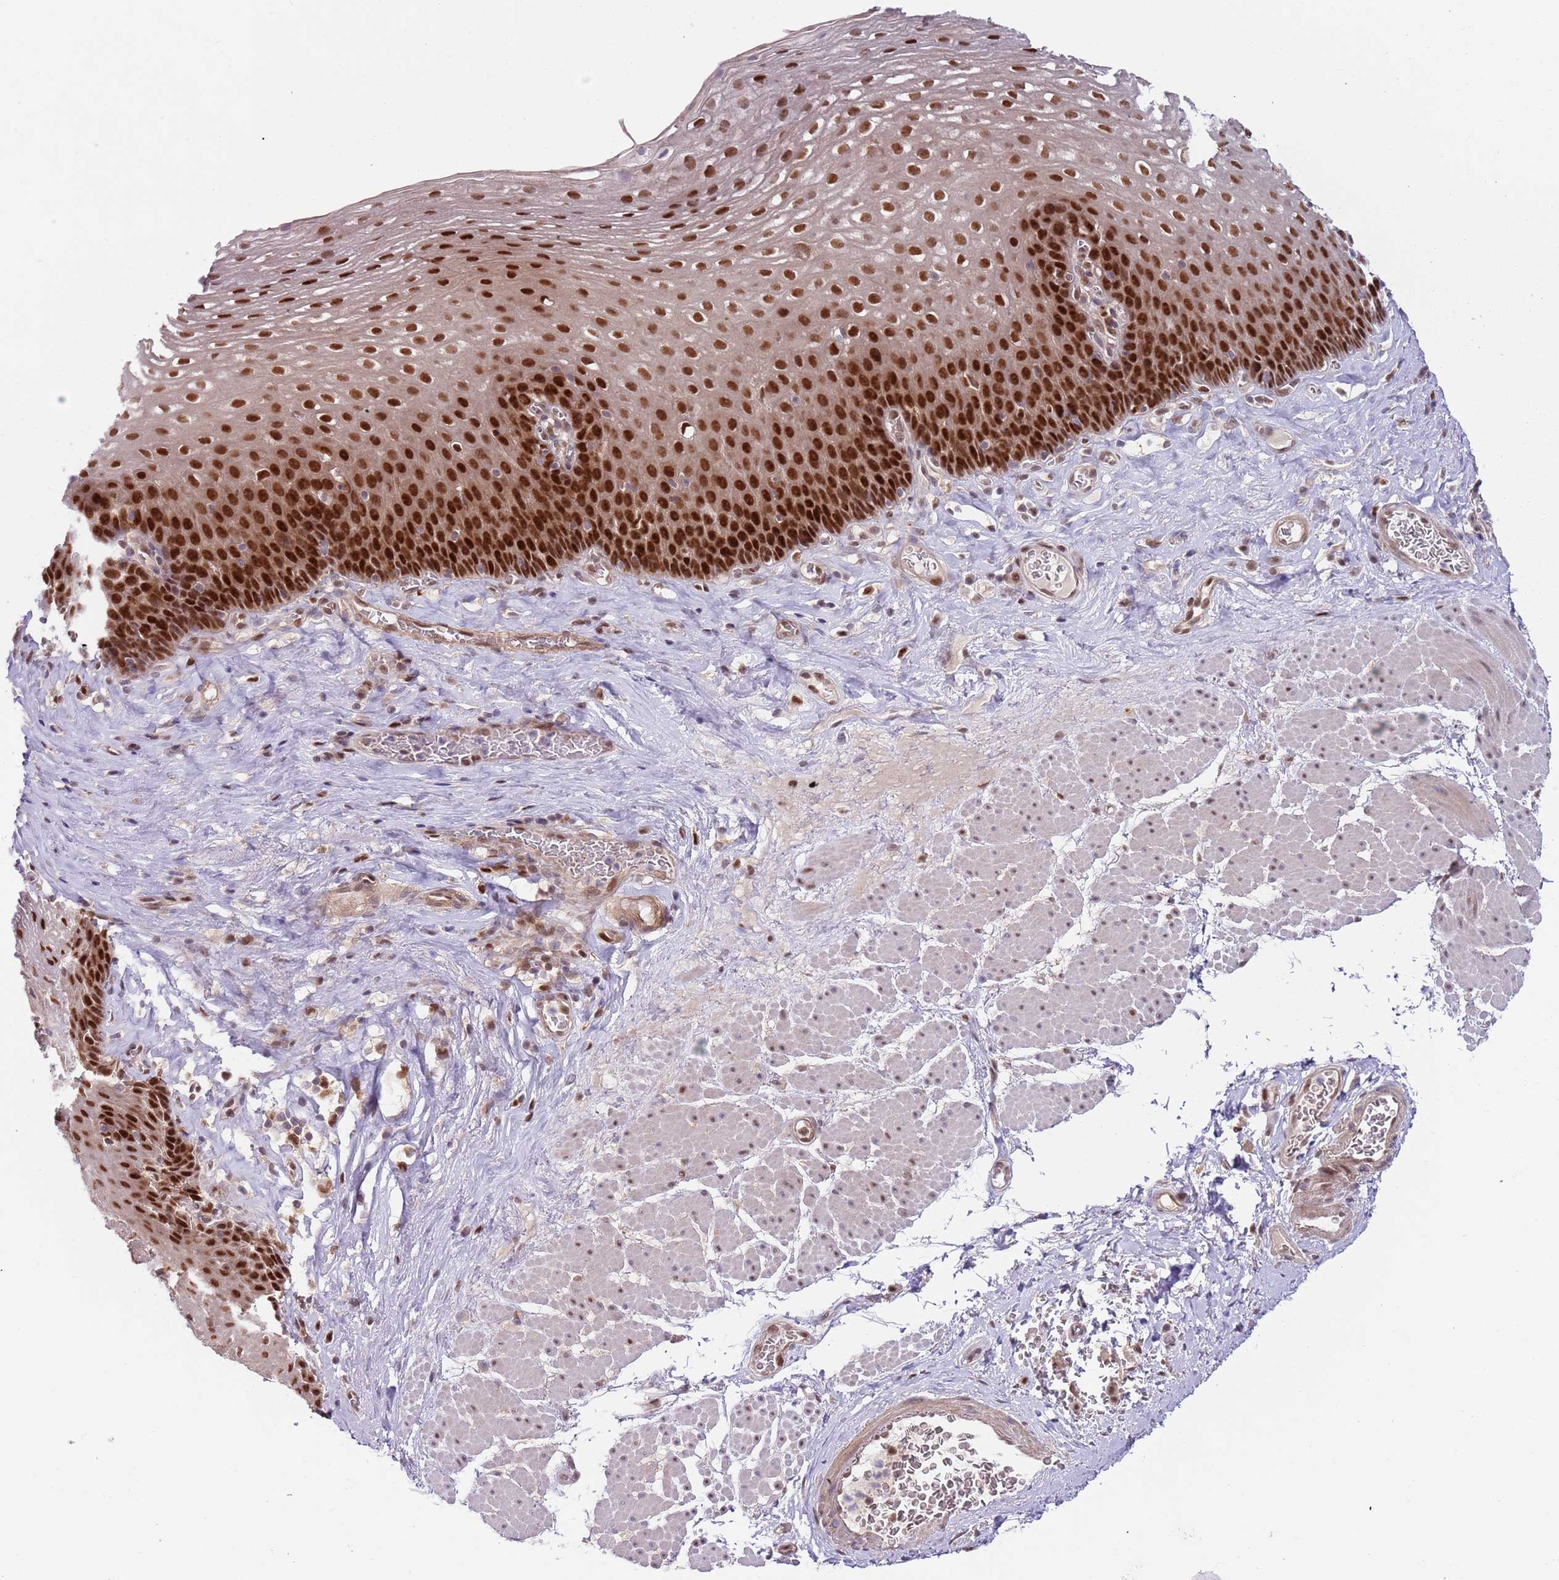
{"staining": {"intensity": "strong", "quantity": ">75%", "location": "nuclear"}, "tissue": "esophagus", "cell_type": "Squamous epithelial cells", "image_type": "normal", "snomed": [{"axis": "morphology", "description": "Normal tissue, NOS"}, {"axis": "topography", "description": "Esophagus"}], "caption": "Immunohistochemical staining of normal human esophagus displays high levels of strong nuclear expression in about >75% of squamous epithelial cells. (DAB (3,3'-diaminobenzidine) IHC, brown staining for protein, blue staining for nuclei).", "gene": "RMND5B", "patient": {"sex": "female", "age": 66}}